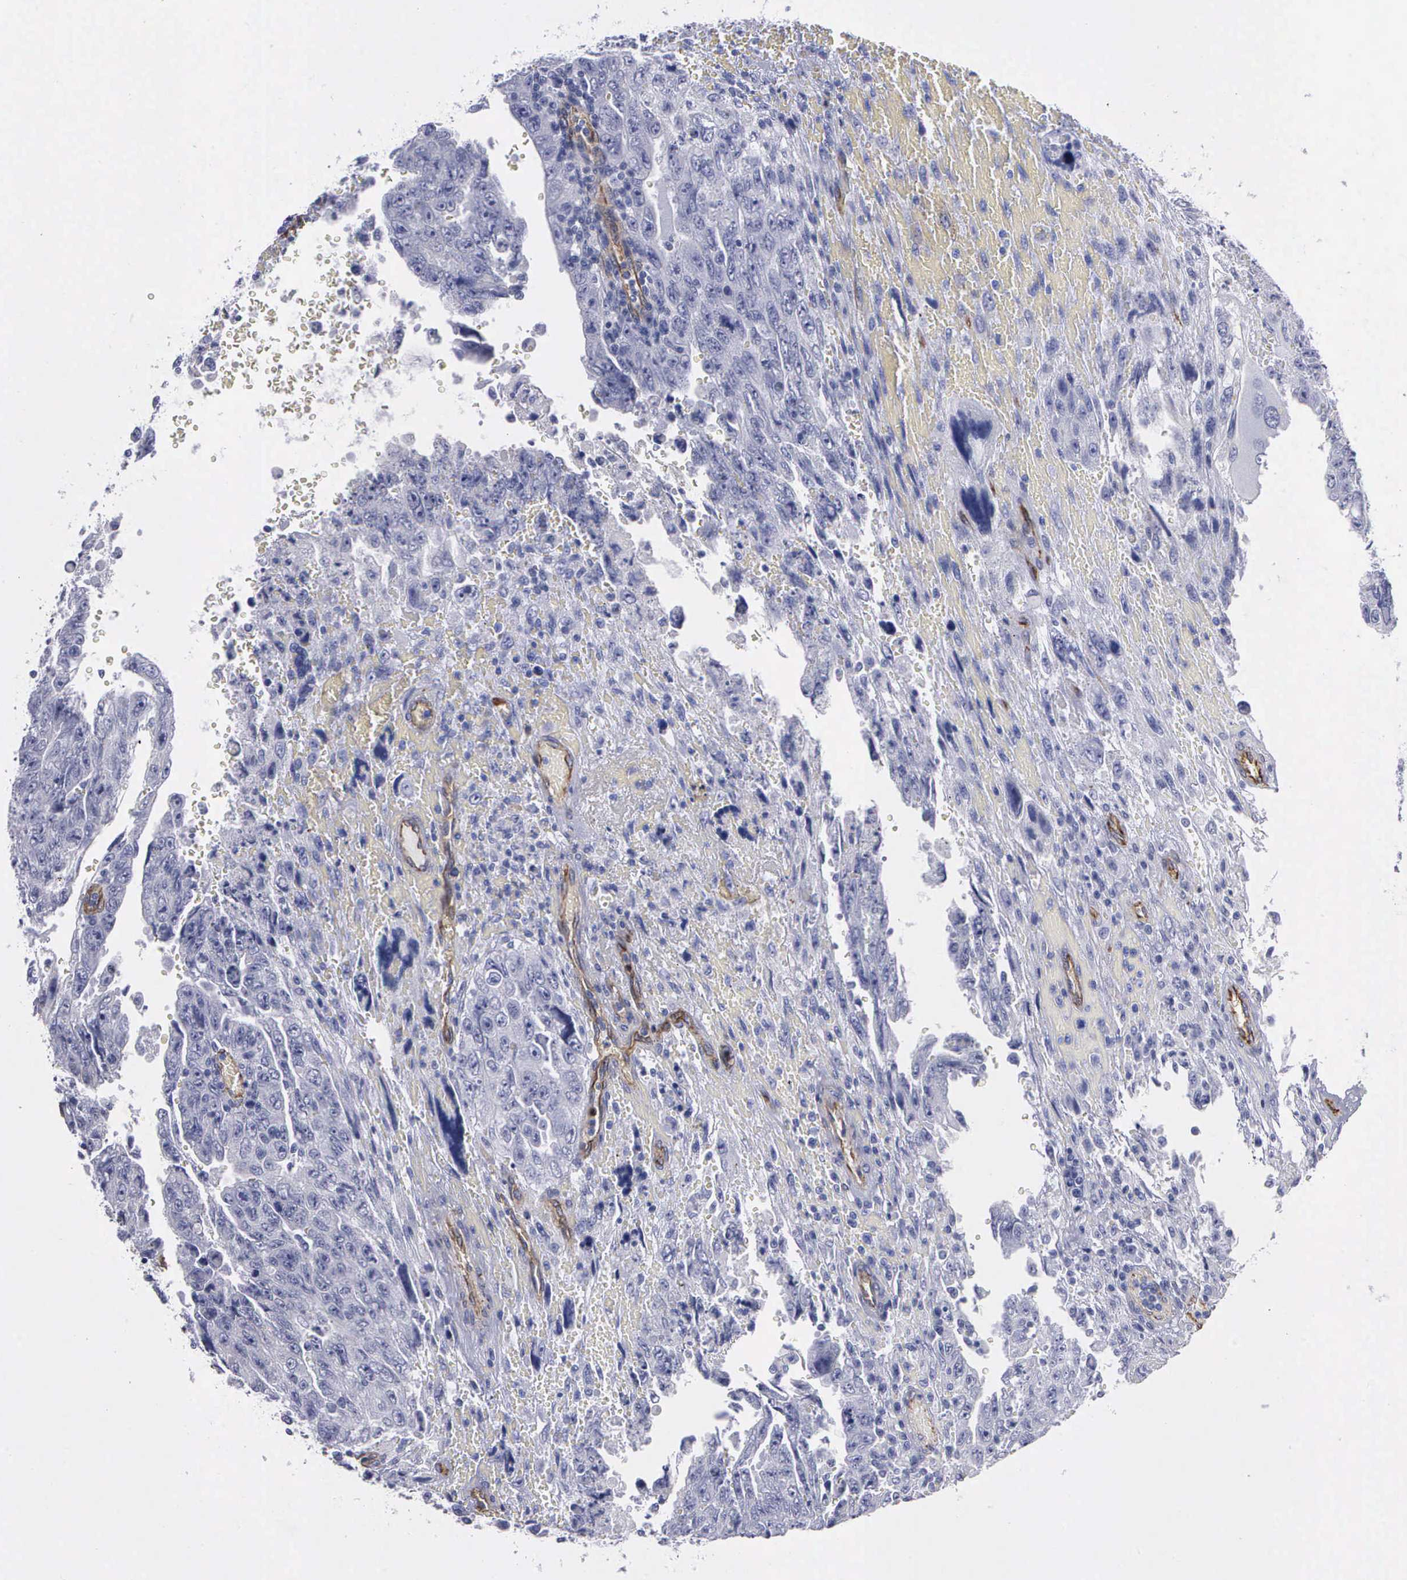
{"staining": {"intensity": "negative", "quantity": "none", "location": "none"}, "tissue": "testis cancer", "cell_type": "Tumor cells", "image_type": "cancer", "snomed": [{"axis": "morphology", "description": "Carcinoma, Embryonal, NOS"}, {"axis": "topography", "description": "Testis"}], "caption": "High power microscopy image of an IHC micrograph of testis cancer (embryonal carcinoma), revealing no significant expression in tumor cells.", "gene": "MAGEB10", "patient": {"sex": "male", "age": 28}}